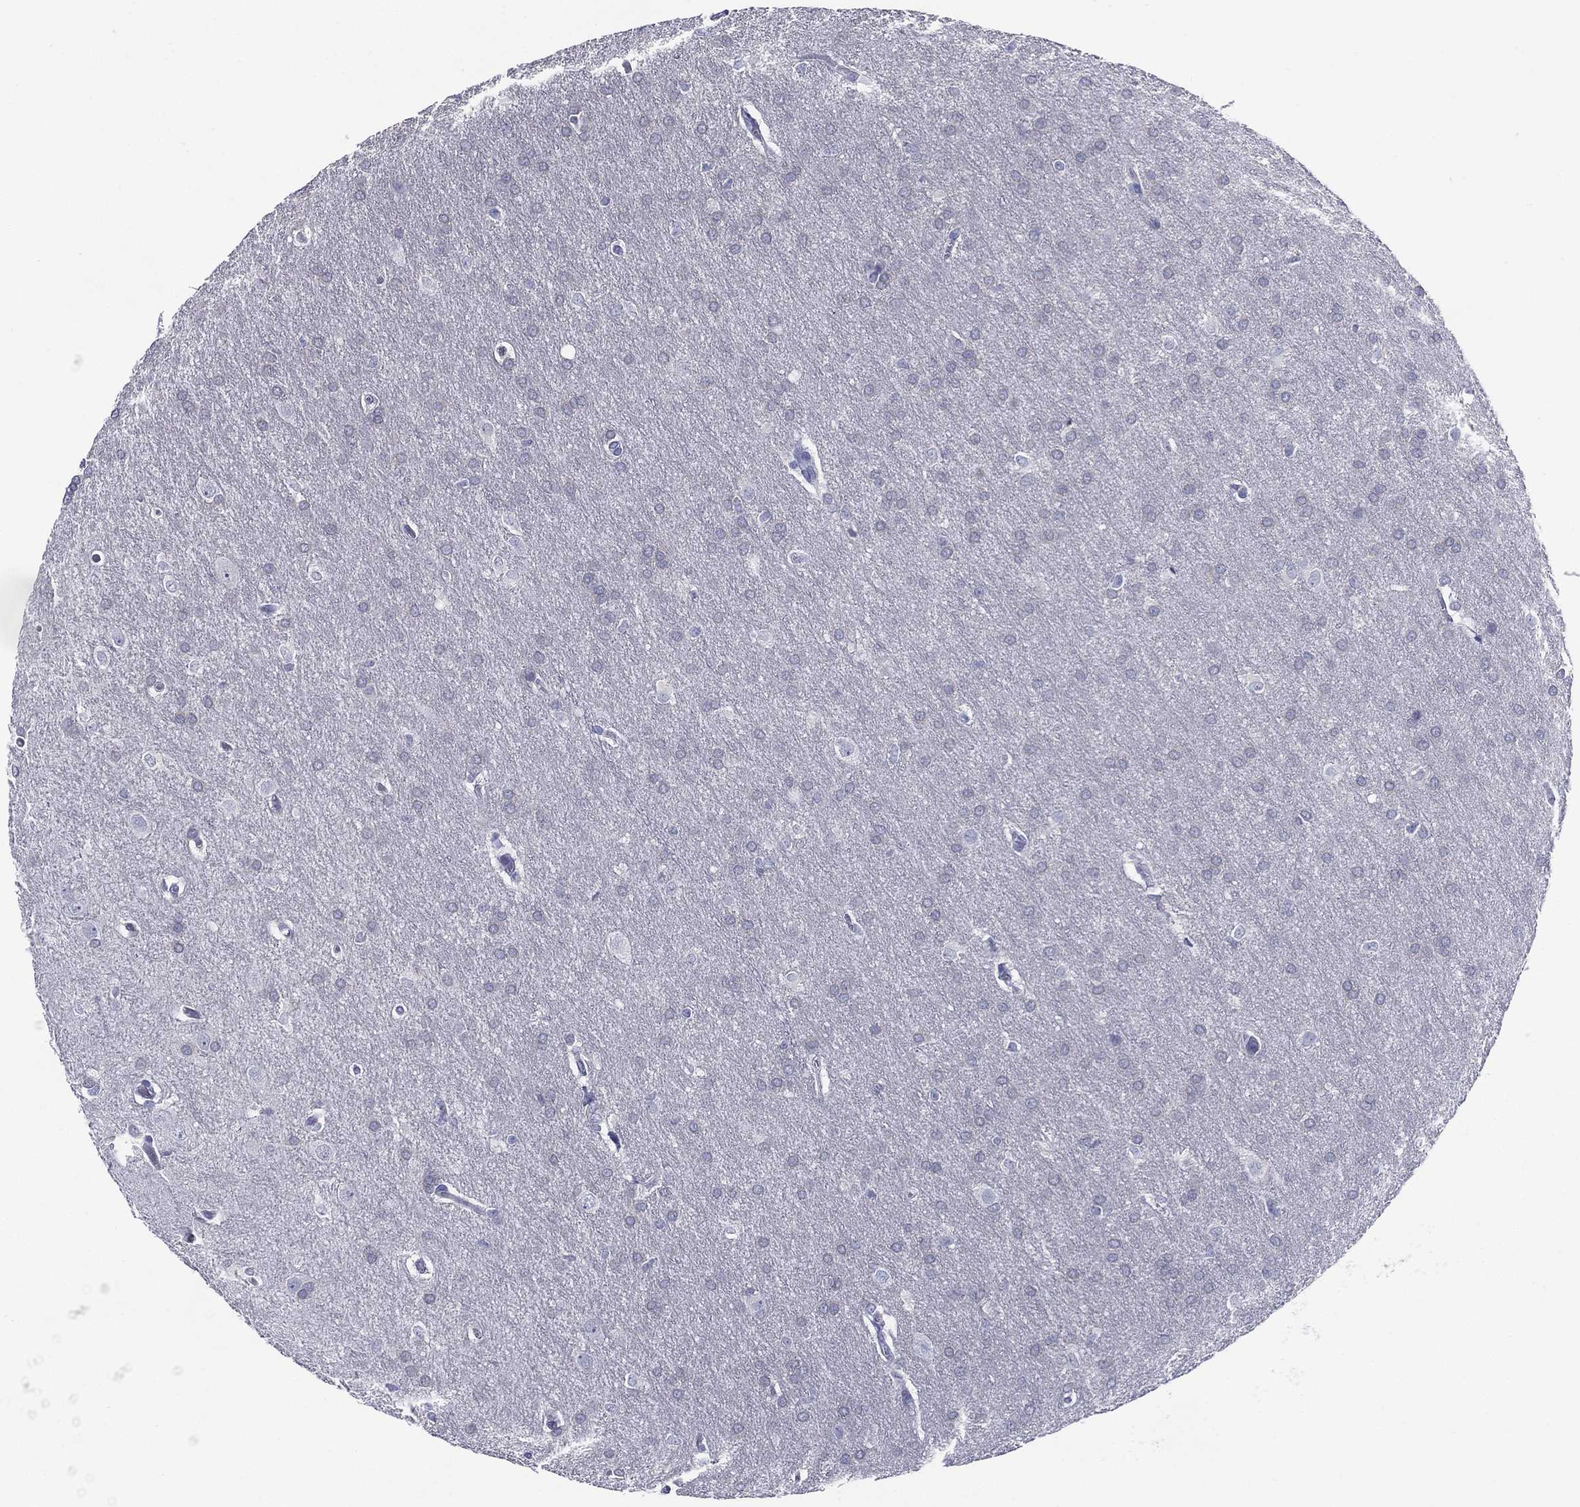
{"staining": {"intensity": "negative", "quantity": "none", "location": "none"}, "tissue": "glioma", "cell_type": "Tumor cells", "image_type": "cancer", "snomed": [{"axis": "morphology", "description": "Glioma, malignant, Low grade"}, {"axis": "topography", "description": "Brain"}], "caption": "Glioma stained for a protein using IHC demonstrates no staining tumor cells.", "gene": "KIF2C", "patient": {"sex": "female", "age": 32}}